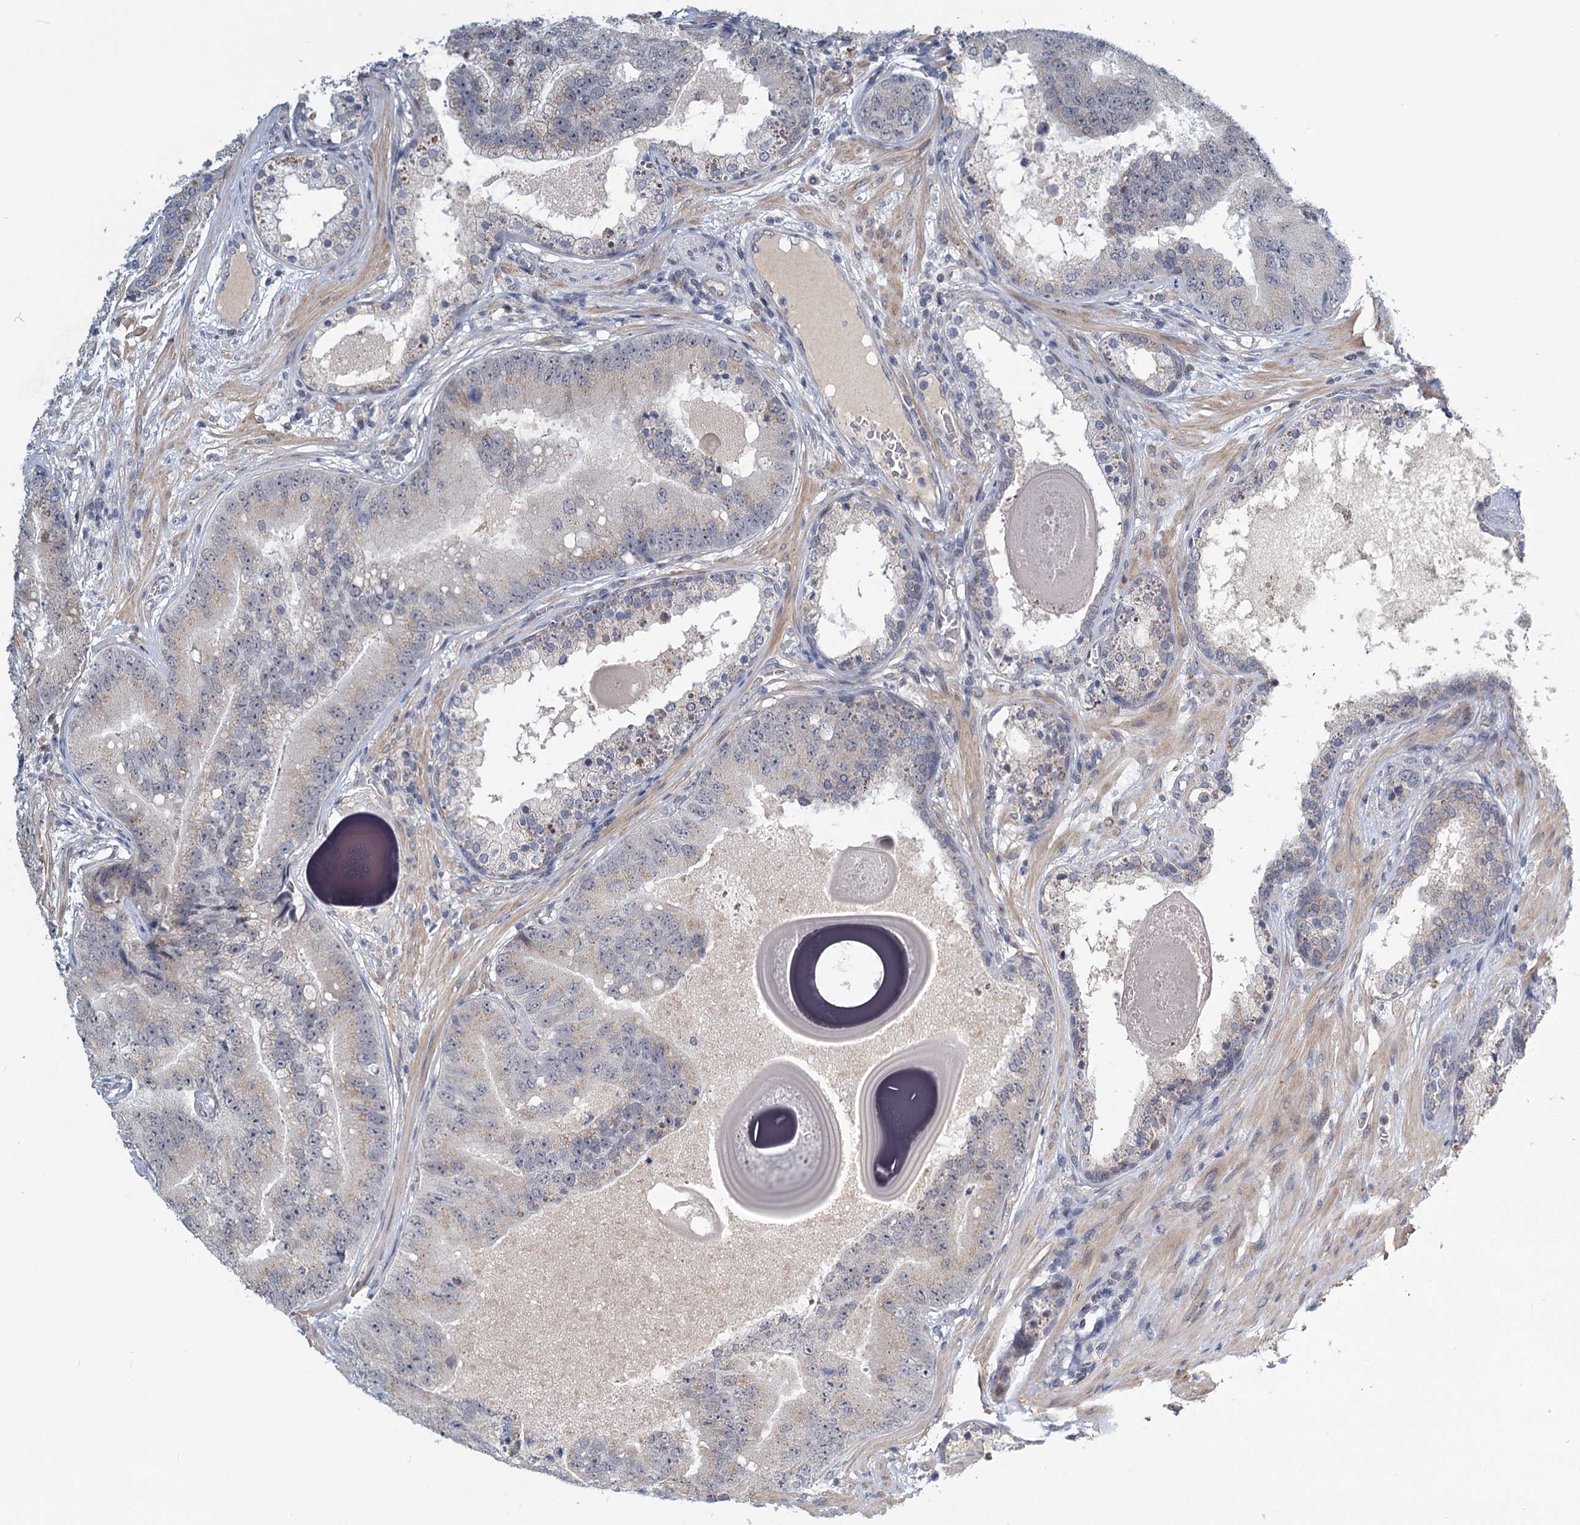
{"staining": {"intensity": "weak", "quantity": "<25%", "location": "cytoplasmic/membranous"}, "tissue": "prostate cancer", "cell_type": "Tumor cells", "image_type": "cancer", "snomed": [{"axis": "morphology", "description": "Adenocarcinoma, High grade"}, {"axis": "topography", "description": "Prostate"}], "caption": "Immunohistochemistry of human prostate high-grade adenocarcinoma exhibits no staining in tumor cells.", "gene": "STAP1", "patient": {"sex": "male", "age": 70}}